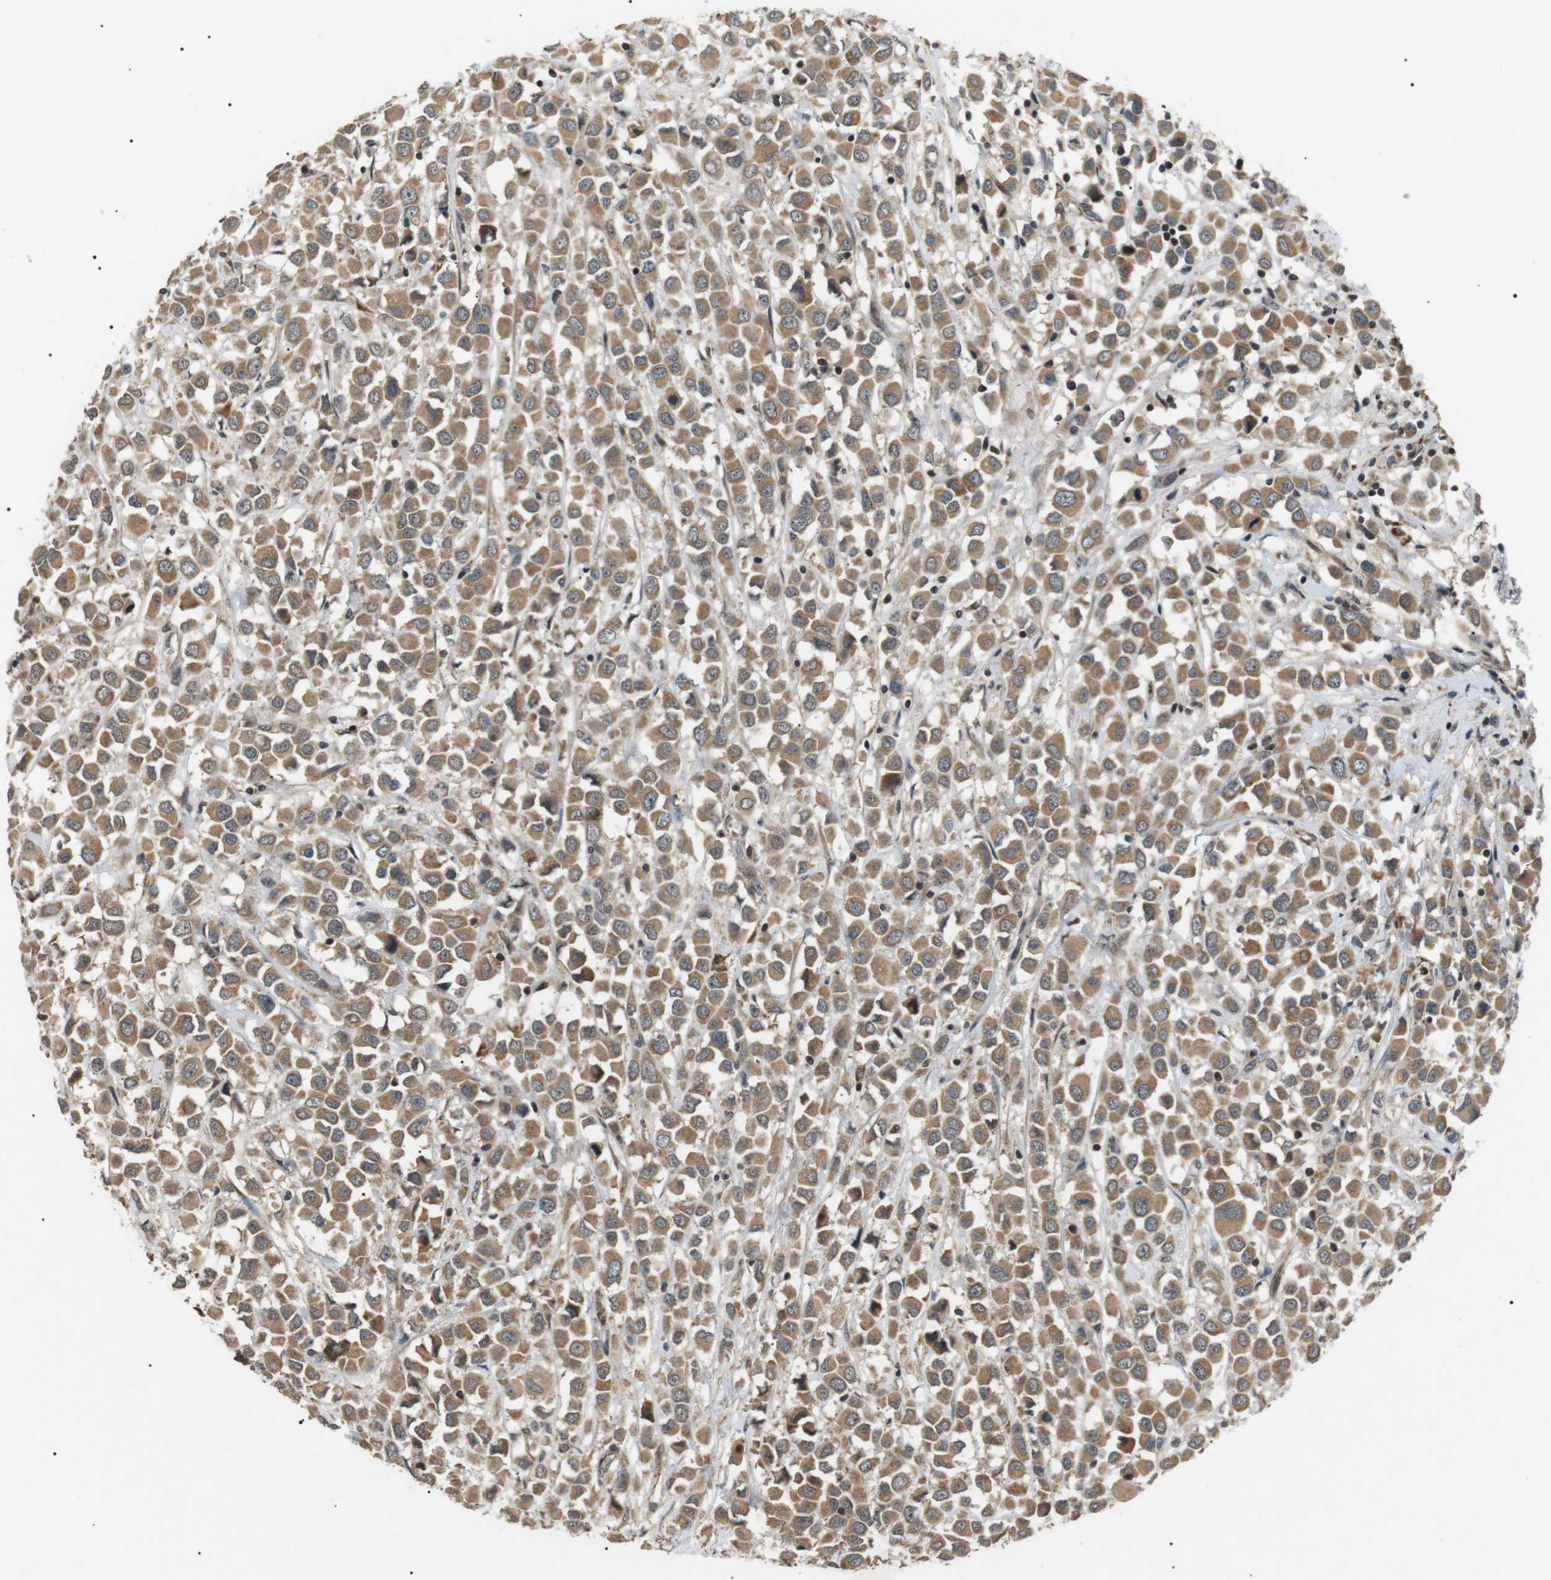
{"staining": {"intensity": "moderate", "quantity": ">75%", "location": "cytoplasmic/membranous"}, "tissue": "breast cancer", "cell_type": "Tumor cells", "image_type": "cancer", "snomed": [{"axis": "morphology", "description": "Duct carcinoma"}, {"axis": "topography", "description": "Breast"}], "caption": "Breast cancer (invasive ductal carcinoma) stained with immunohistochemistry (IHC) shows moderate cytoplasmic/membranous staining in approximately >75% of tumor cells. The staining was performed using DAB to visualize the protein expression in brown, while the nuclei were stained in blue with hematoxylin (Magnification: 20x).", "gene": "HSPA13", "patient": {"sex": "female", "age": 61}}